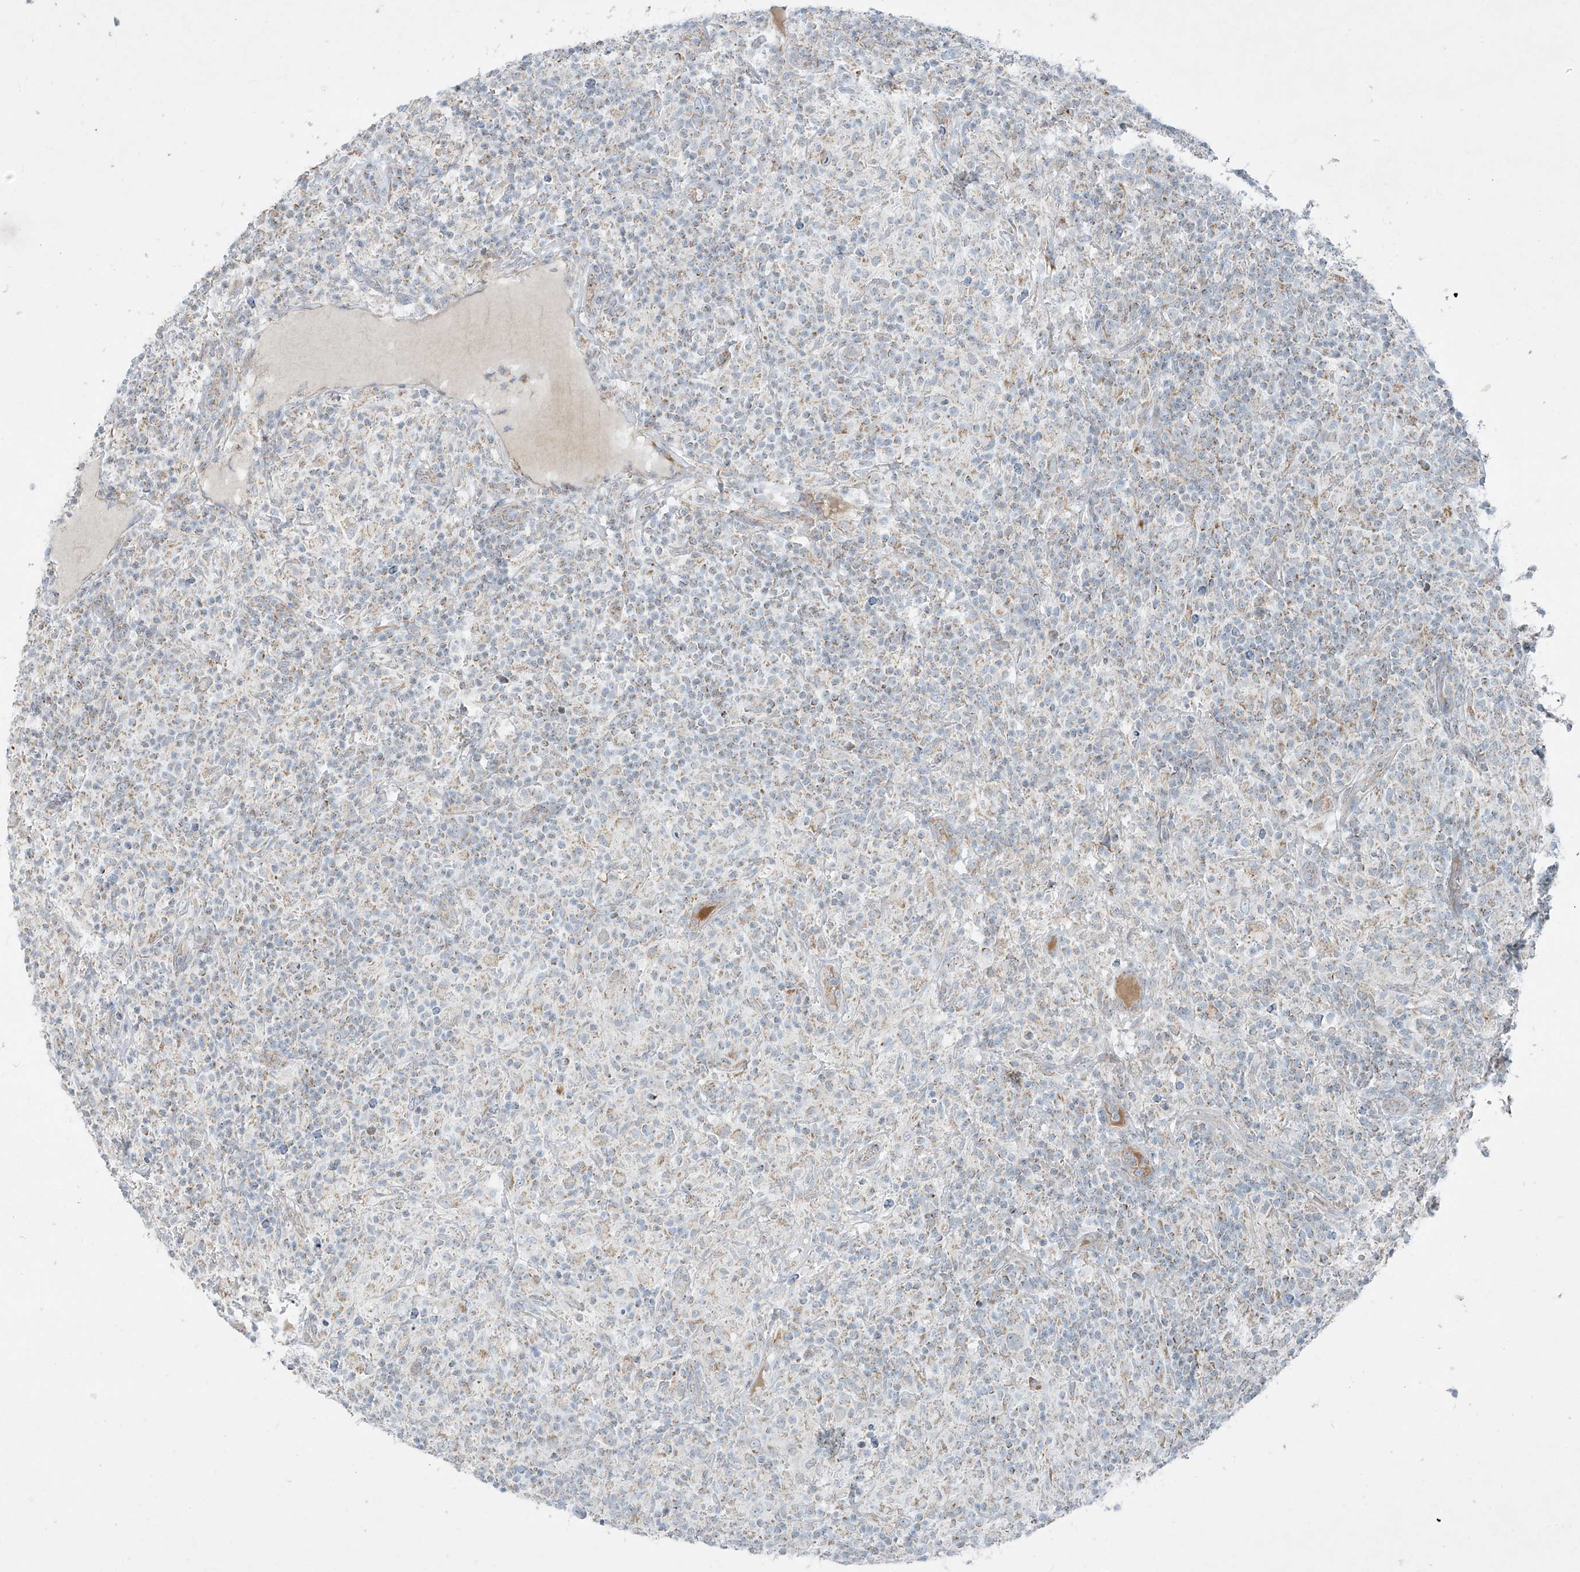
{"staining": {"intensity": "negative", "quantity": "none", "location": "none"}, "tissue": "lymphoma", "cell_type": "Tumor cells", "image_type": "cancer", "snomed": [{"axis": "morphology", "description": "Hodgkin's disease, NOS"}, {"axis": "topography", "description": "Lymph node"}], "caption": "IHC of lymphoma displays no expression in tumor cells.", "gene": "SMDT1", "patient": {"sex": "male", "age": 70}}